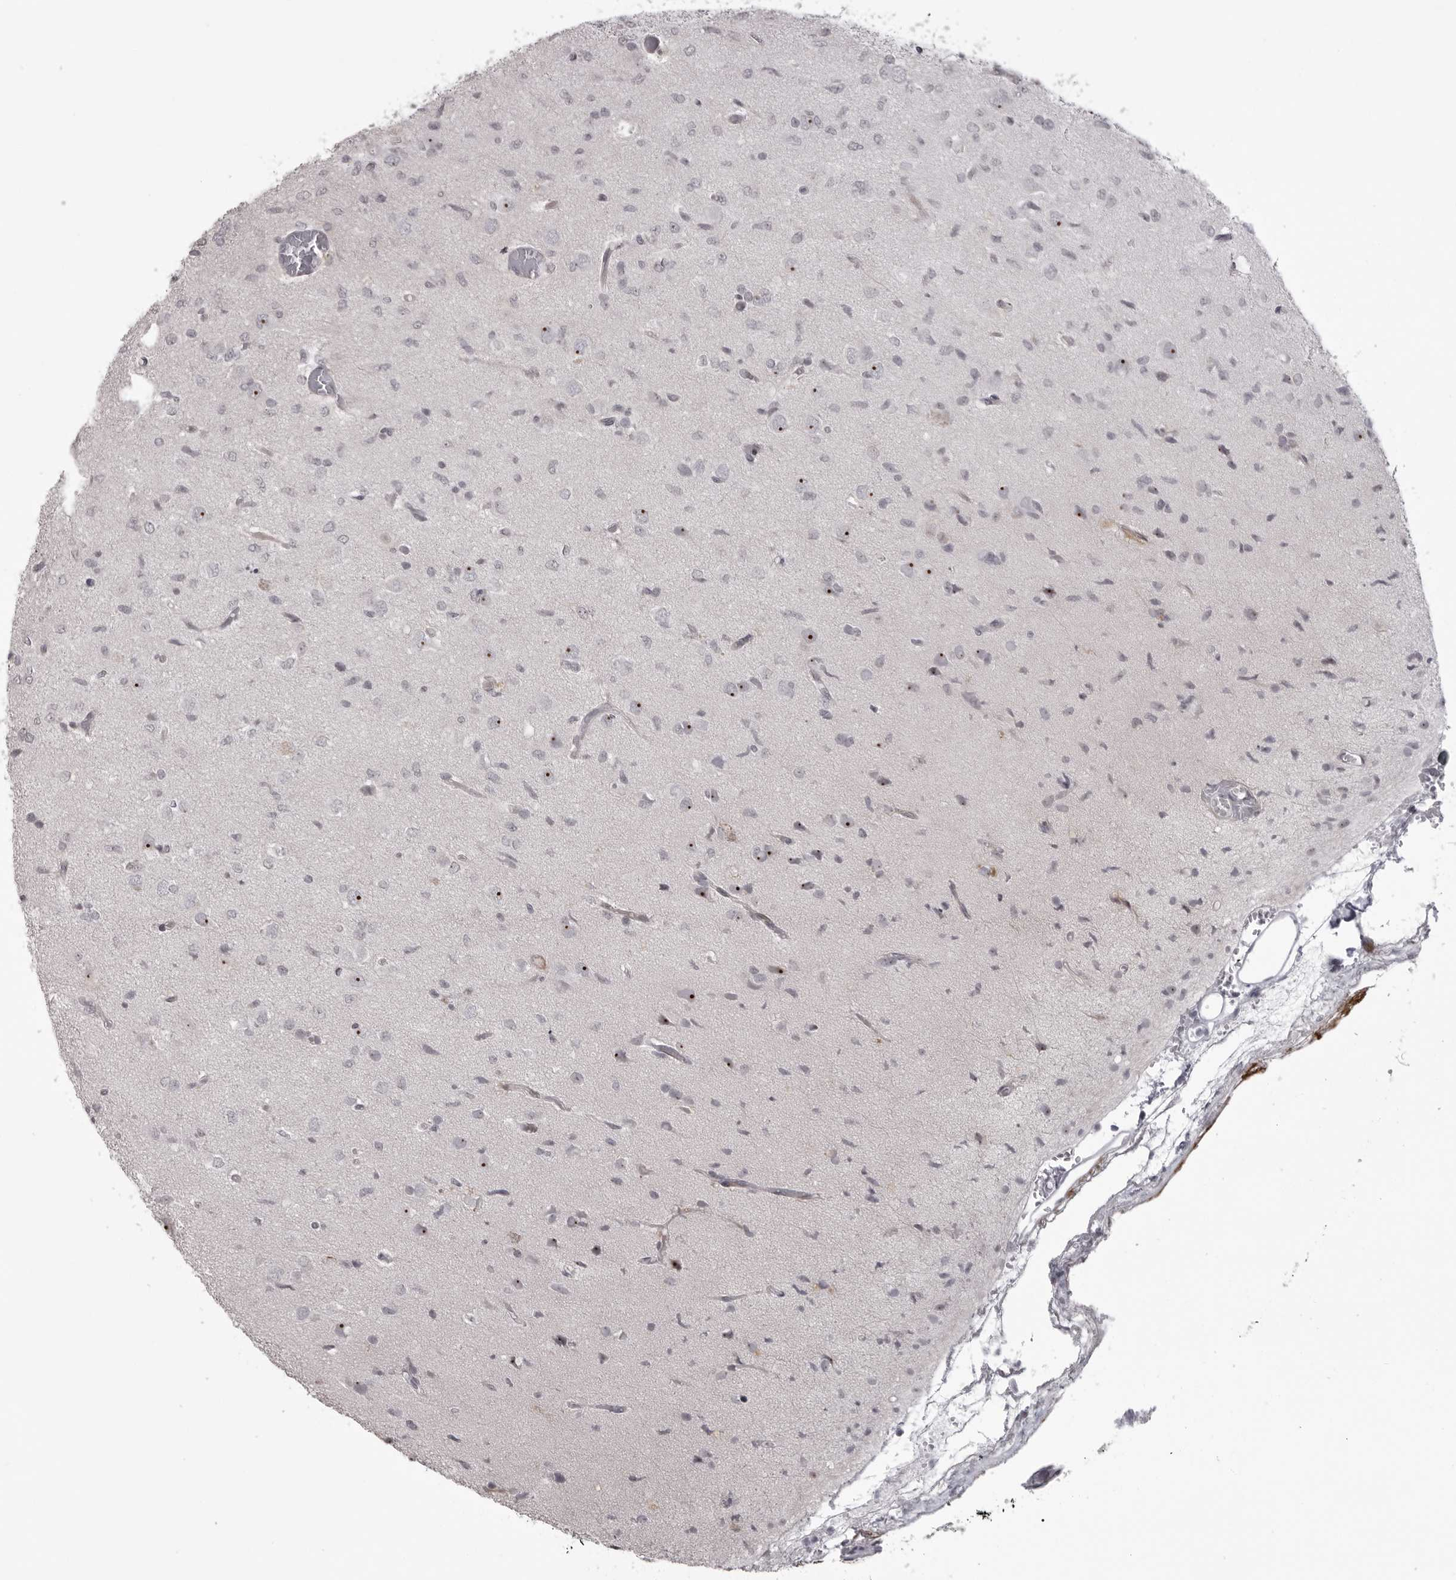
{"staining": {"intensity": "moderate", "quantity": "<25%", "location": "nuclear"}, "tissue": "glioma", "cell_type": "Tumor cells", "image_type": "cancer", "snomed": [{"axis": "morphology", "description": "Glioma, malignant, High grade"}, {"axis": "topography", "description": "Brain"}], "caption": "The immunohistochemical stain labels moderate nuclear positivity in tumor cells of high-grade glioma (malignant) tissue. The protein is stained brown, and the nuclei are stained in blue (DAB IHC with brightfield microscopy, high magnification).", "gene": "HELZ", "patient": {"sex": "female", "age": 59}}